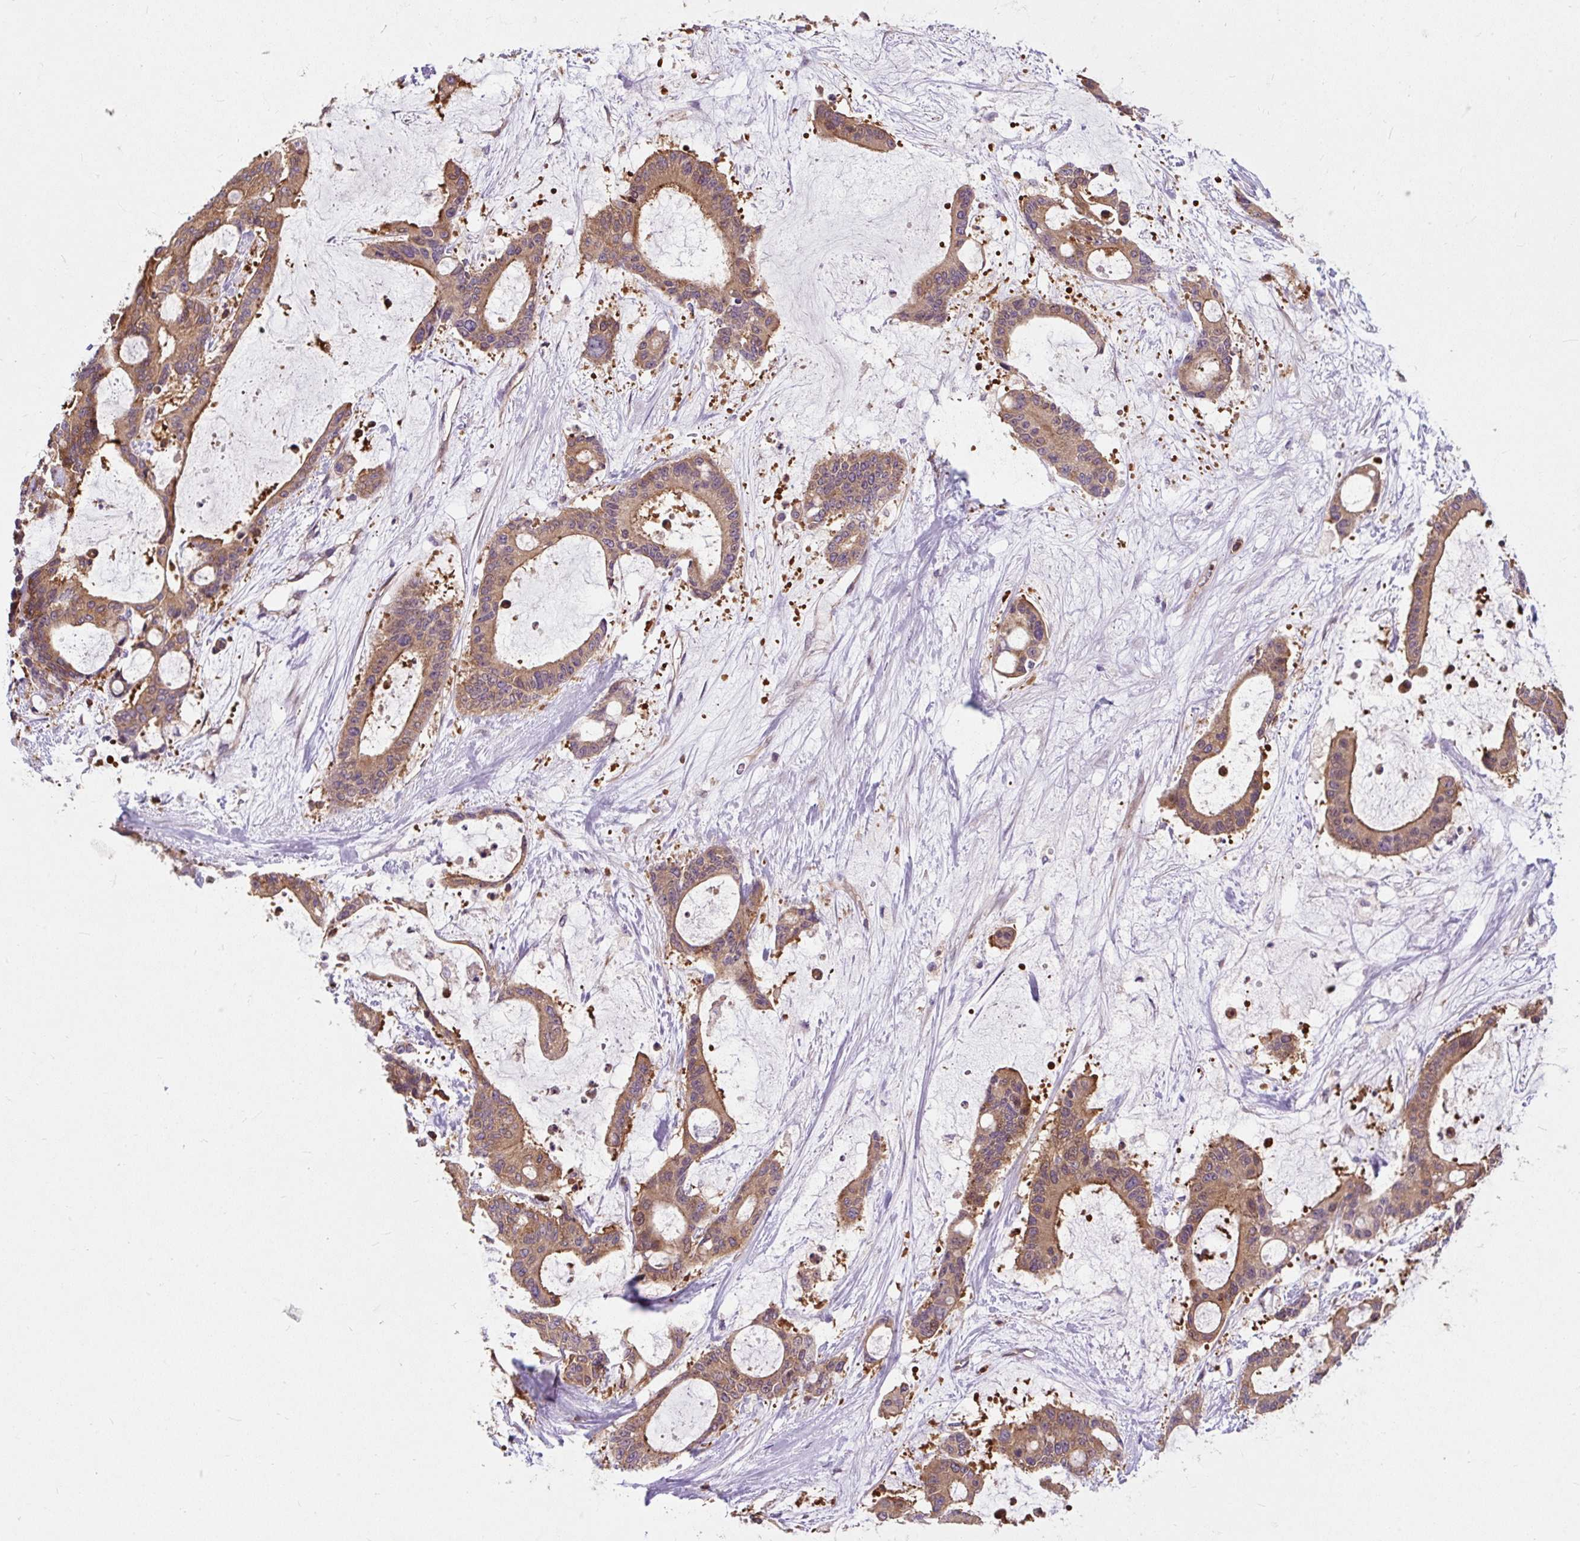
{"staining": {"intensity": "moderate", "quantity": ">75%", "location": "cytoplasmic/membranous"}, "tissue": "liver cancer", "cell_type": "Tumor cells", "image_type": "cancer", "snomed": [{"axis": "morphology", "description": "Normal tissue, NOS"}, {"axis": "morphology", "description": "Cholangiocarcinoma"}, {"axis": "topography", "description": "Liver"}, {"axis": "topography", "description": "Peripheral nerve tissue"}], "caption": "Liver cholangiocarcinoma stained for a protein (brown) displays moderate cytoplasmic/membranous positive expression in approximately >75% of tumor cells.", "gene": "CISD3", "patient": {"sex": "female", "age": 73}}